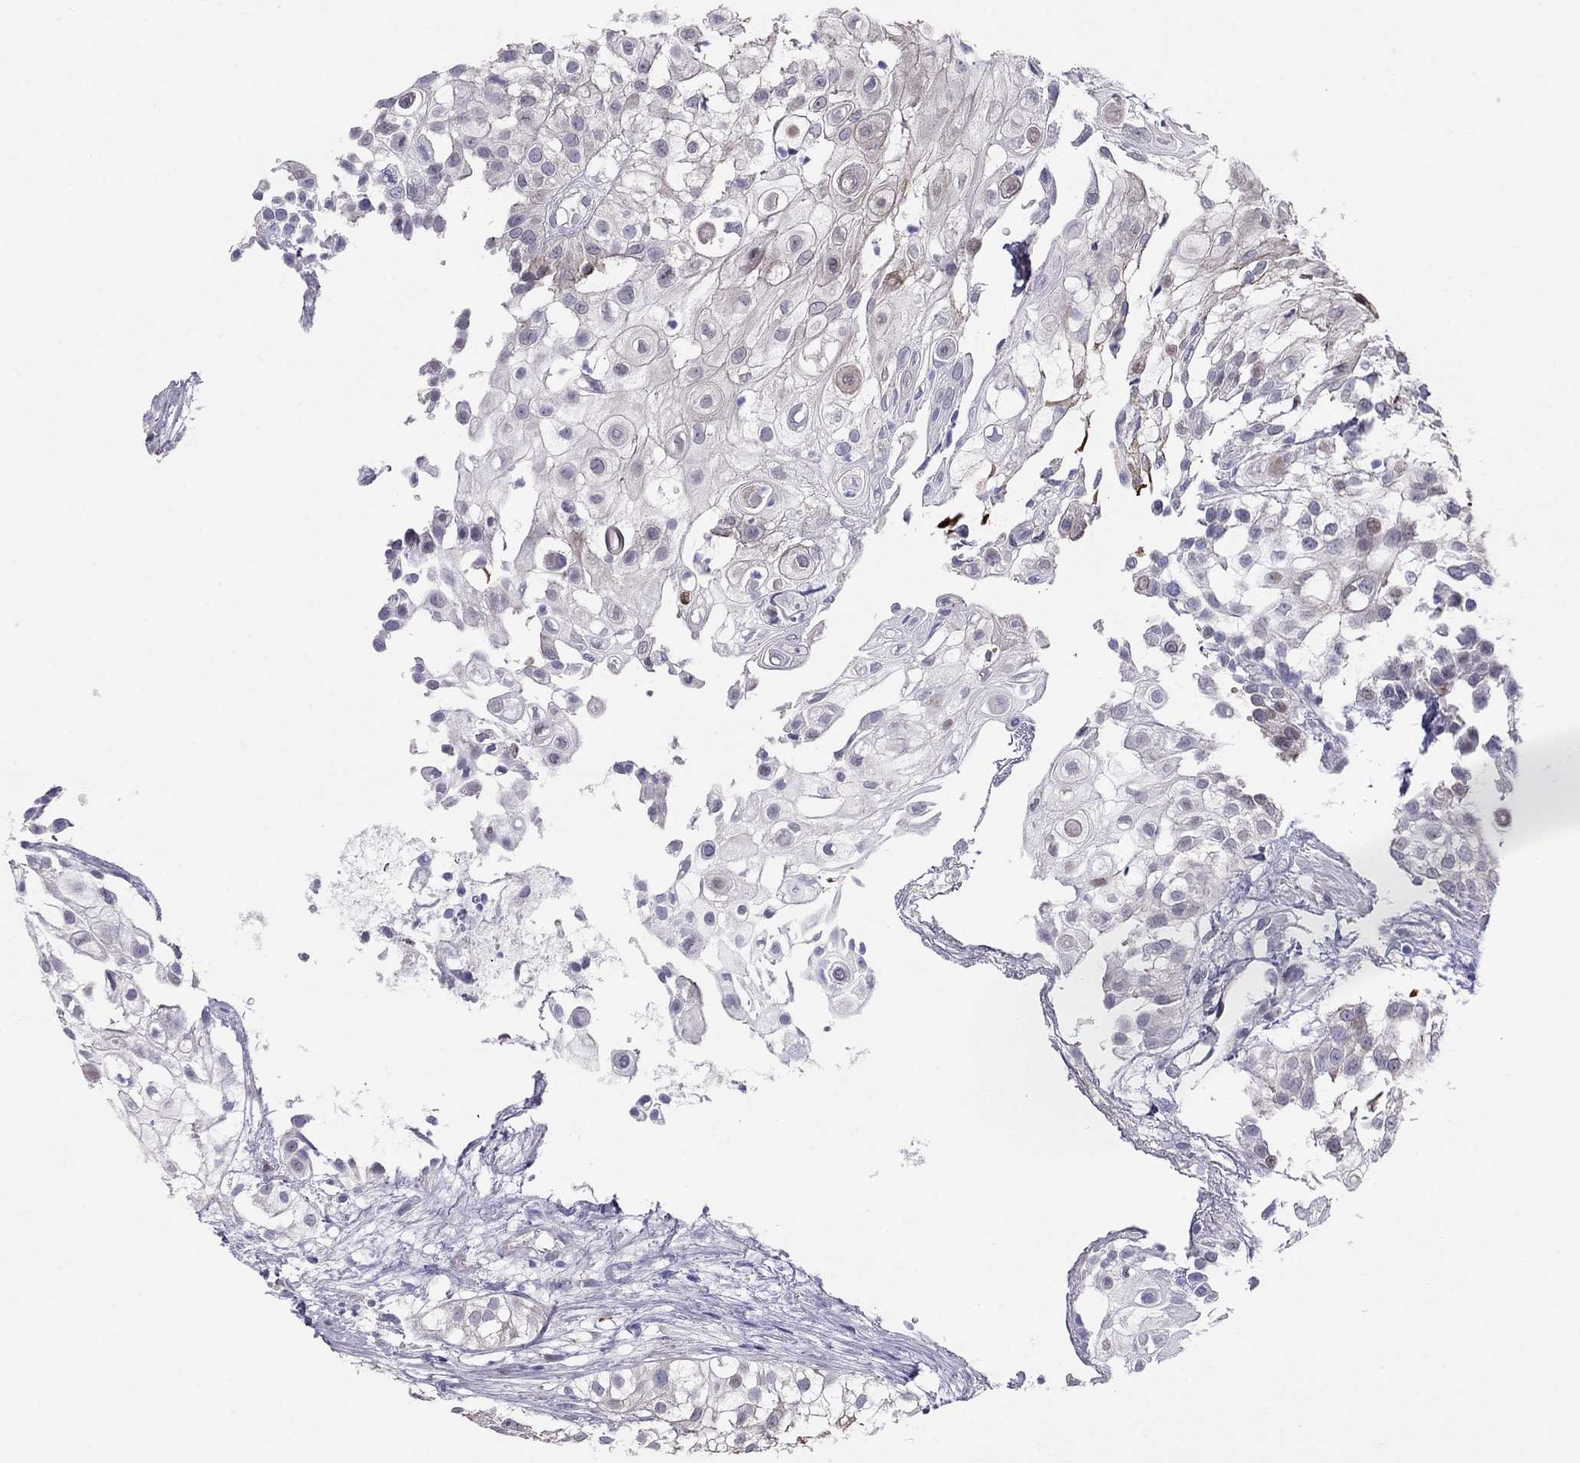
{"staining": {"intensity": "negative", "quantity": "none", "location": "none"}, "tissue": "urothelial cancer", "cell_type": "Tumor cells", "image_type": "cancer", "snomed": [{"axis": "morphology", "description": "Urothelial carcinoma, High grade"}, {"axis": "topography", "description": "Urinary bladder"}], "caption": "Protein analysis of urothelial cancer displays no significant expression in tumor cells.", "gene": "MAGEB4", "patient": {"sex": "female", "age": 79}}